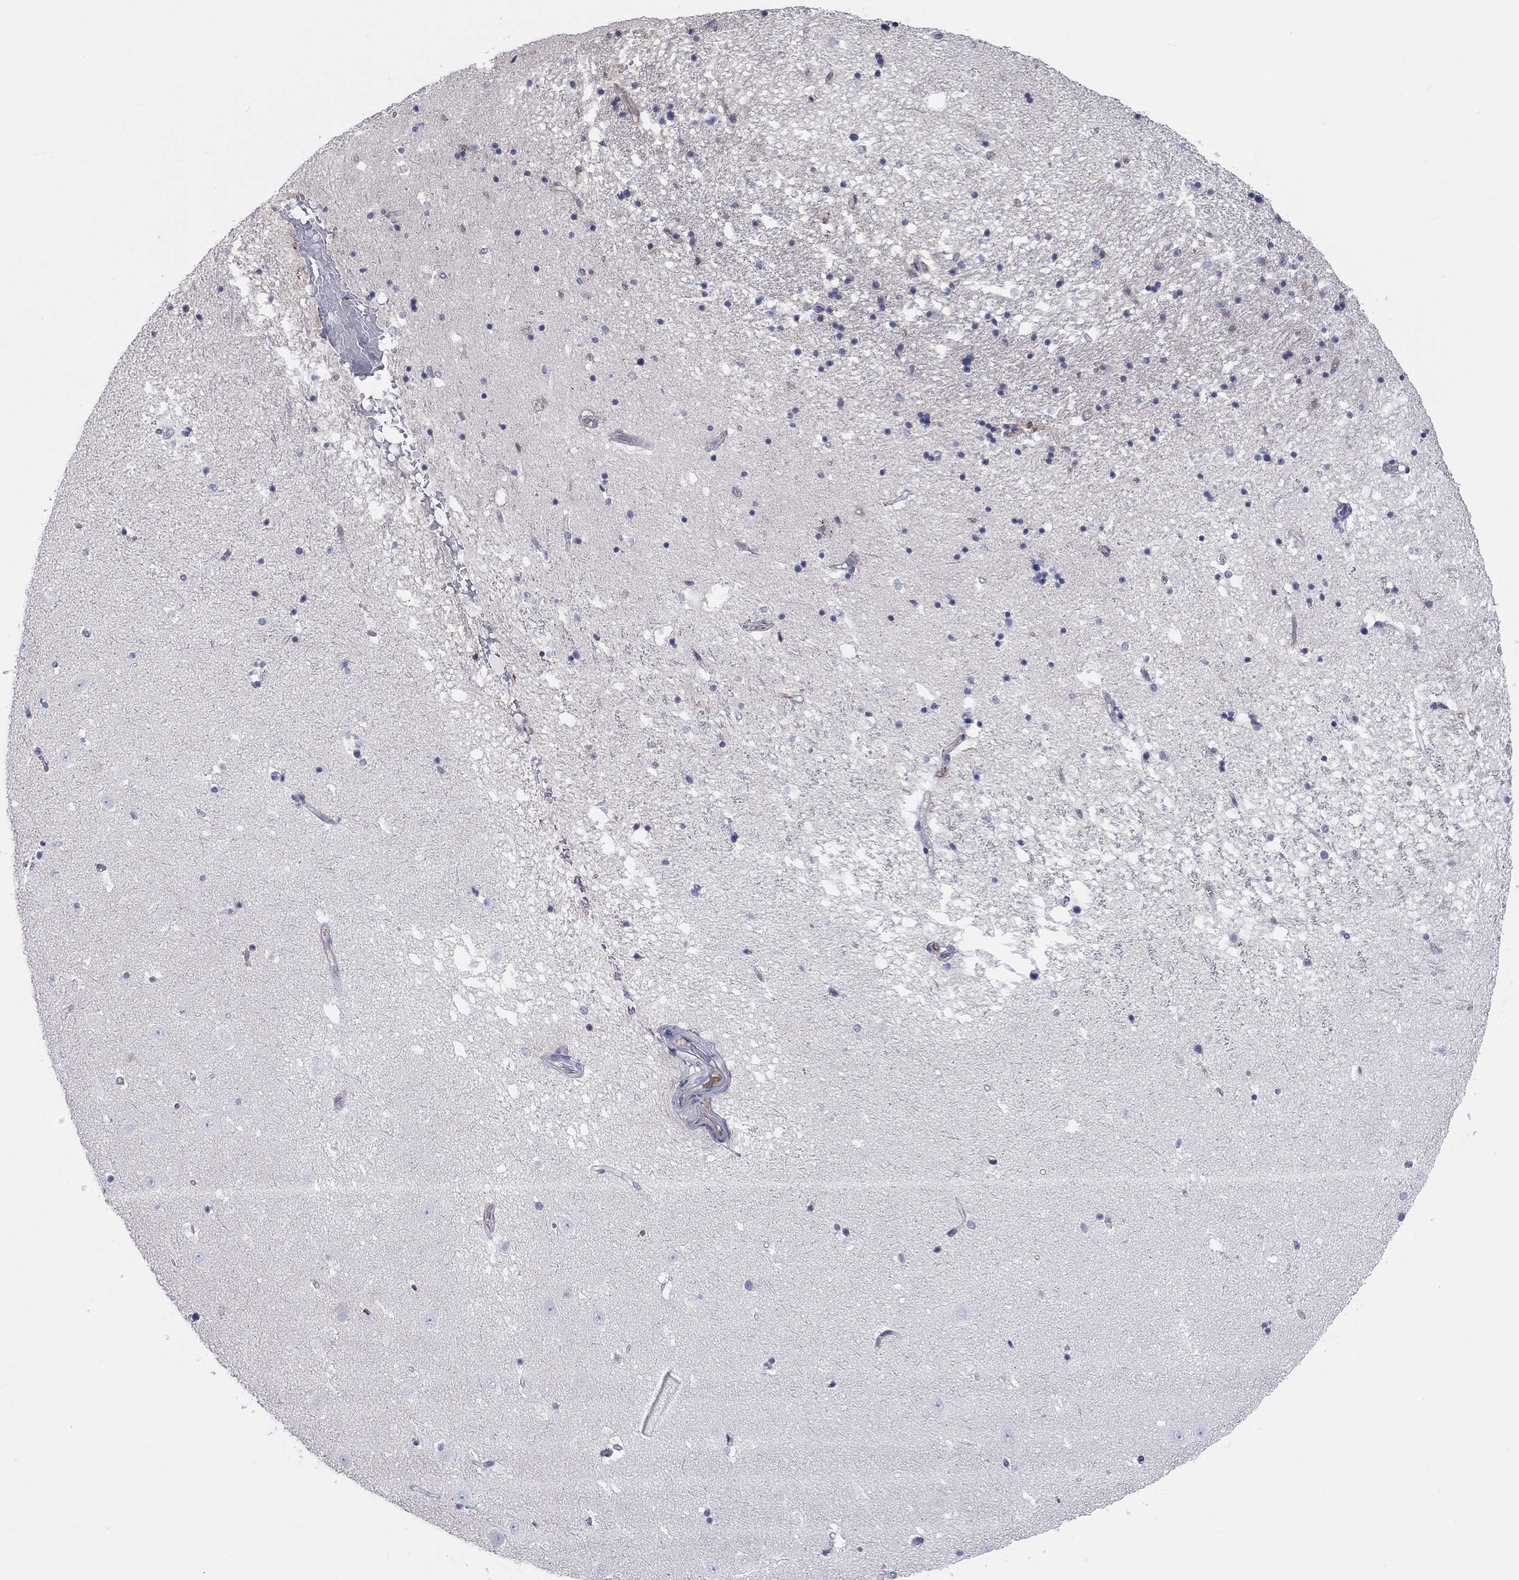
{"staining": {"intensity": "negative", "quantity": "none", "location": "none"}, "tissue": "hippocampus", "cell_type": "Glial cells", "image_type": "normal", "snomed": [{"axis": "morphology", "description": "Normal tissue, NOS"}, {"axis": "topography", "description": "Hippocampus"}], "caption": "Protein analysis of normal hippocampus demonstrates no significant positivity in glial cells.", "gene": "BCO2", "patient": {"sex": "male", "age": 49}}